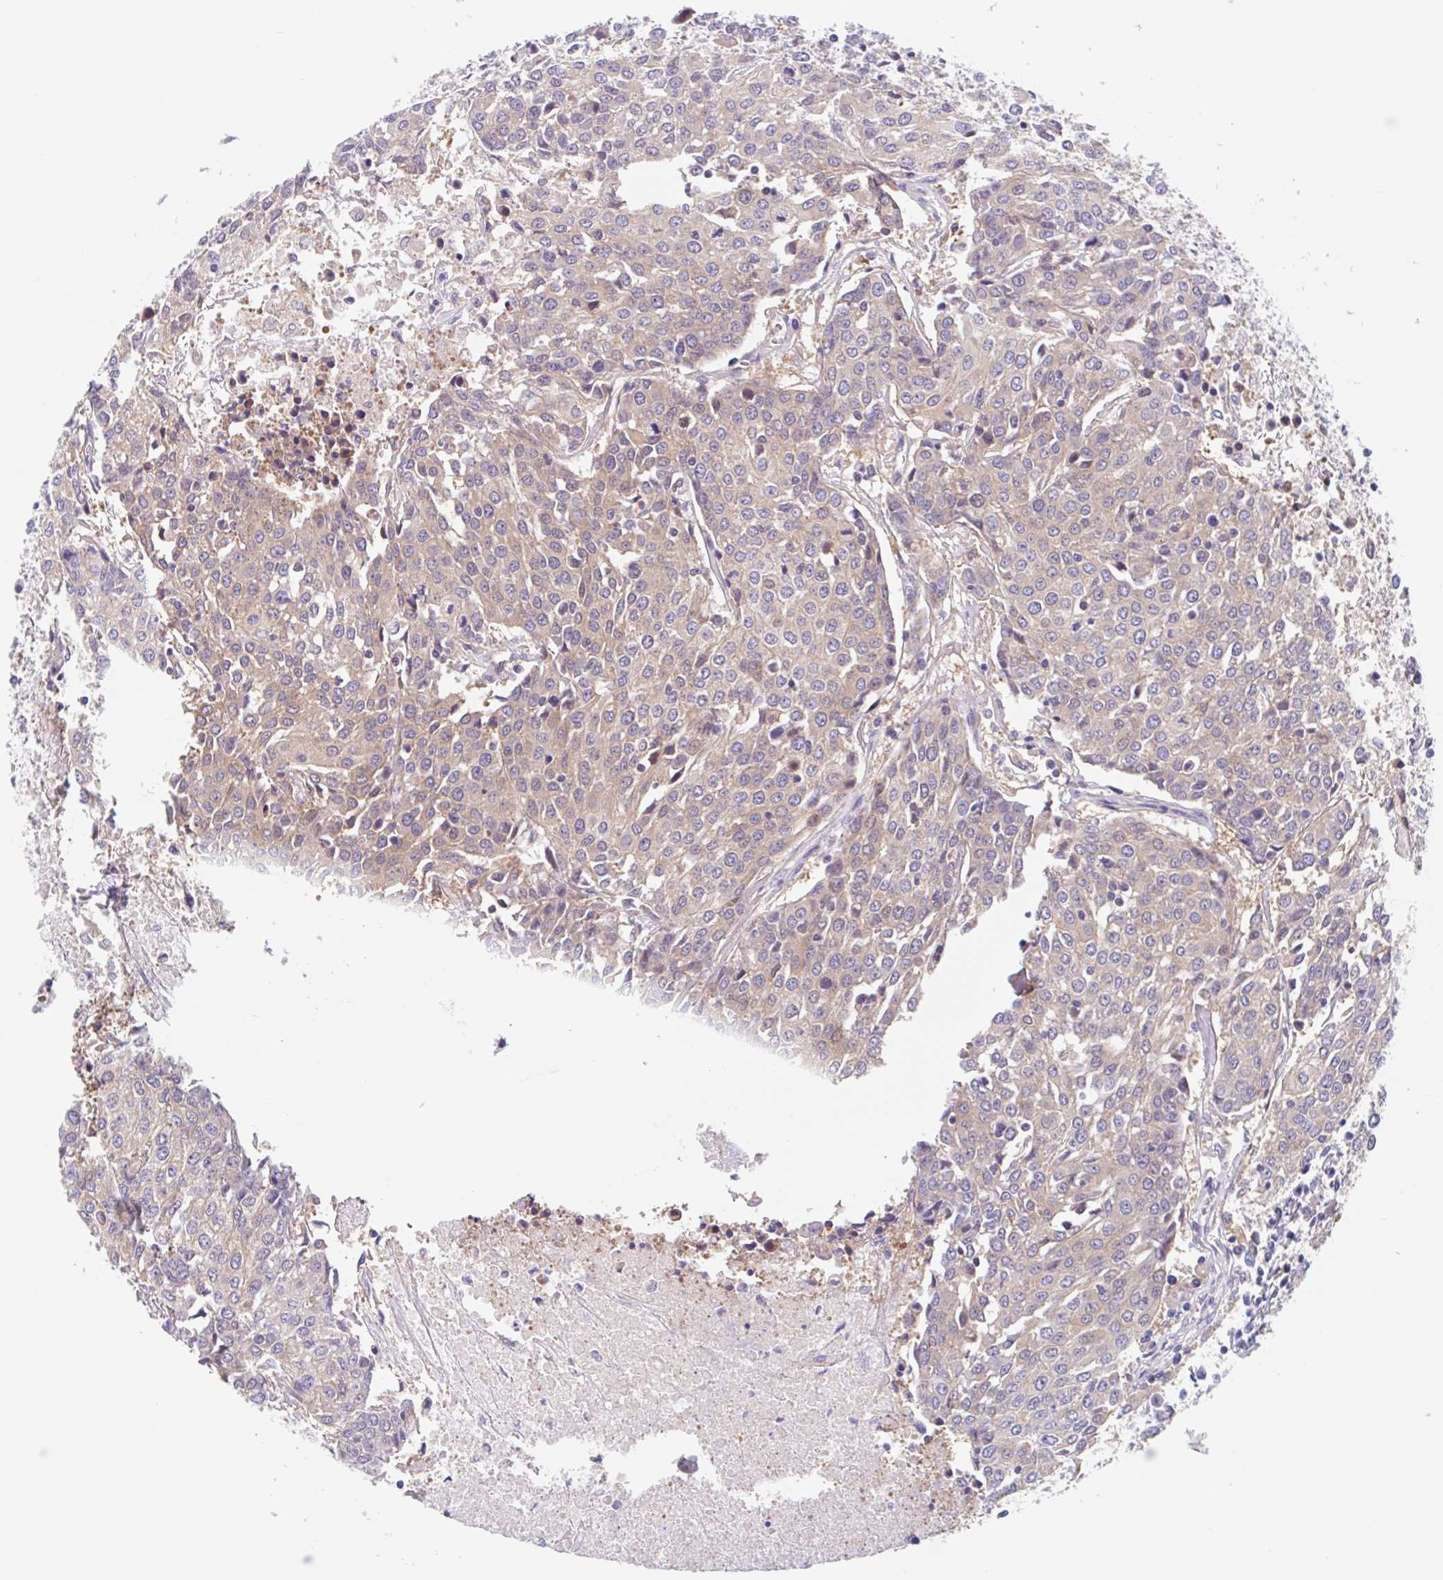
{"staining": {"intensity": "weak", "quantity": ">75%", "location": "cytoplasmic/membranous"}, "tissue": "urothelial cancer", "cell_type": "Tumor cells", "image_type": "cancer", "snomed": [{"axis": "morphology", "description": "Urothelial carcinoma, High grade"}, {"axis": "topography", "description": "Urinary bladder"}], "caption": "High-magnification brightfield microscopy of urothelial cancer stained with DAB (3,3'-diaminobenzidine) (brown) and counterstained with hematoxylin (blue). tumor cells exhibit weak cytoplasmic/membranous expression is appreciated in approximately>75% of cells. The staining was performed using DAB to visualize the protein expression in brown, while the nuclei were stained in blue with hematoxylin (Magnification: 20x).", "gene": "TMEM86A", "patient": {"sex": "female", "age": 85}}